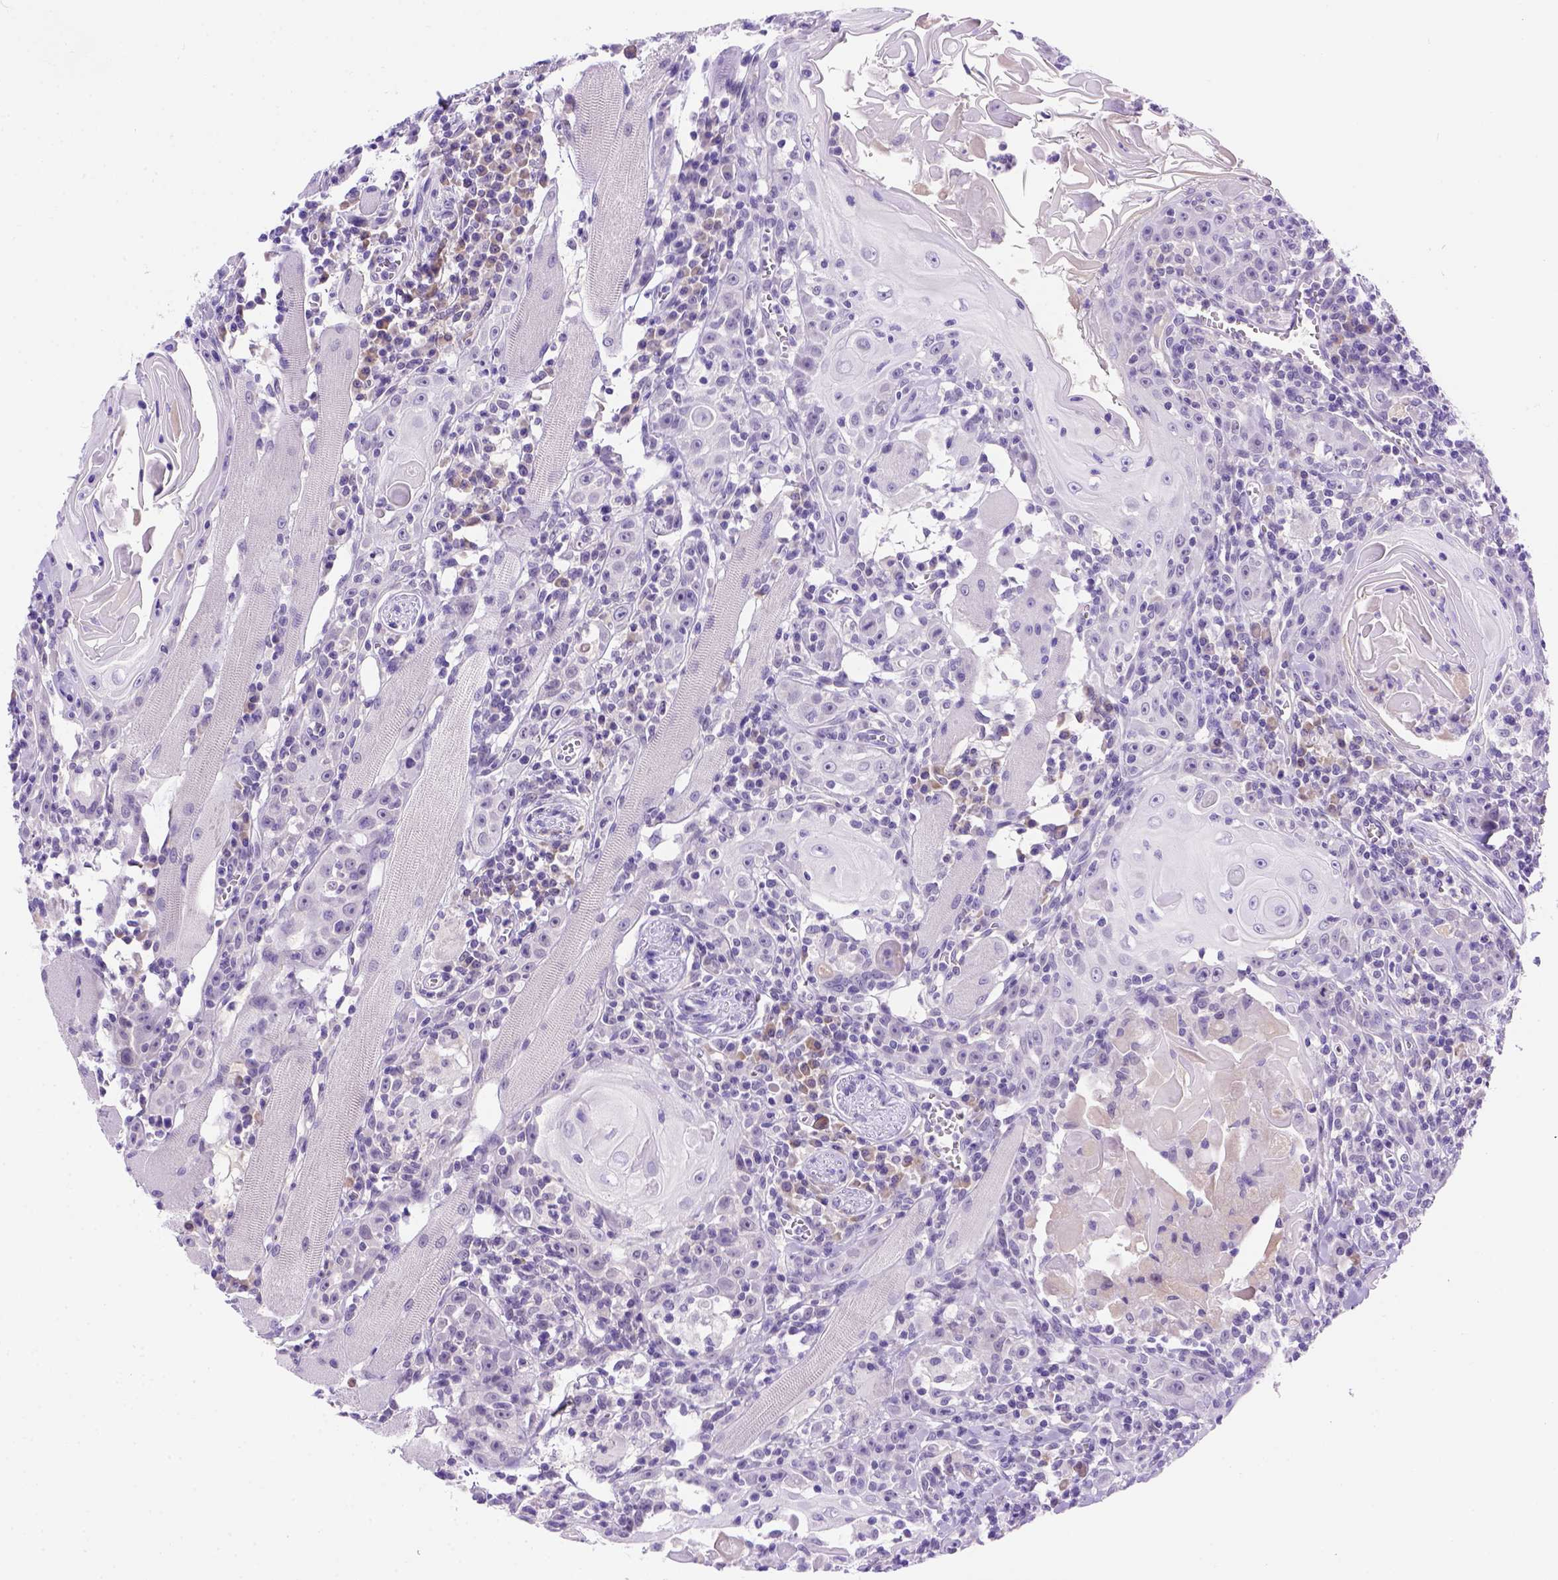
{"staining": {"intensity": "negative", "quantity": "none", "location": "none"}, "tissue": "head and neck cancer", "cell_type": "Tumor cells", "image_type": "cancer", "snomed": [{"axis": "morphology", "description": "Squamous cell carcinoma, NOS"}, {"axis": "topography", "description": "Head-Neck"}], "caption": "The histopathology image displays no staining of tumor cells in squamous cell carcinoma (head and neck). (DAB (3,3'-diaminobenzidine) IHC, high magnification).", "gene": "FAM81B", "patient": {"sex": "male", "age": 52}}